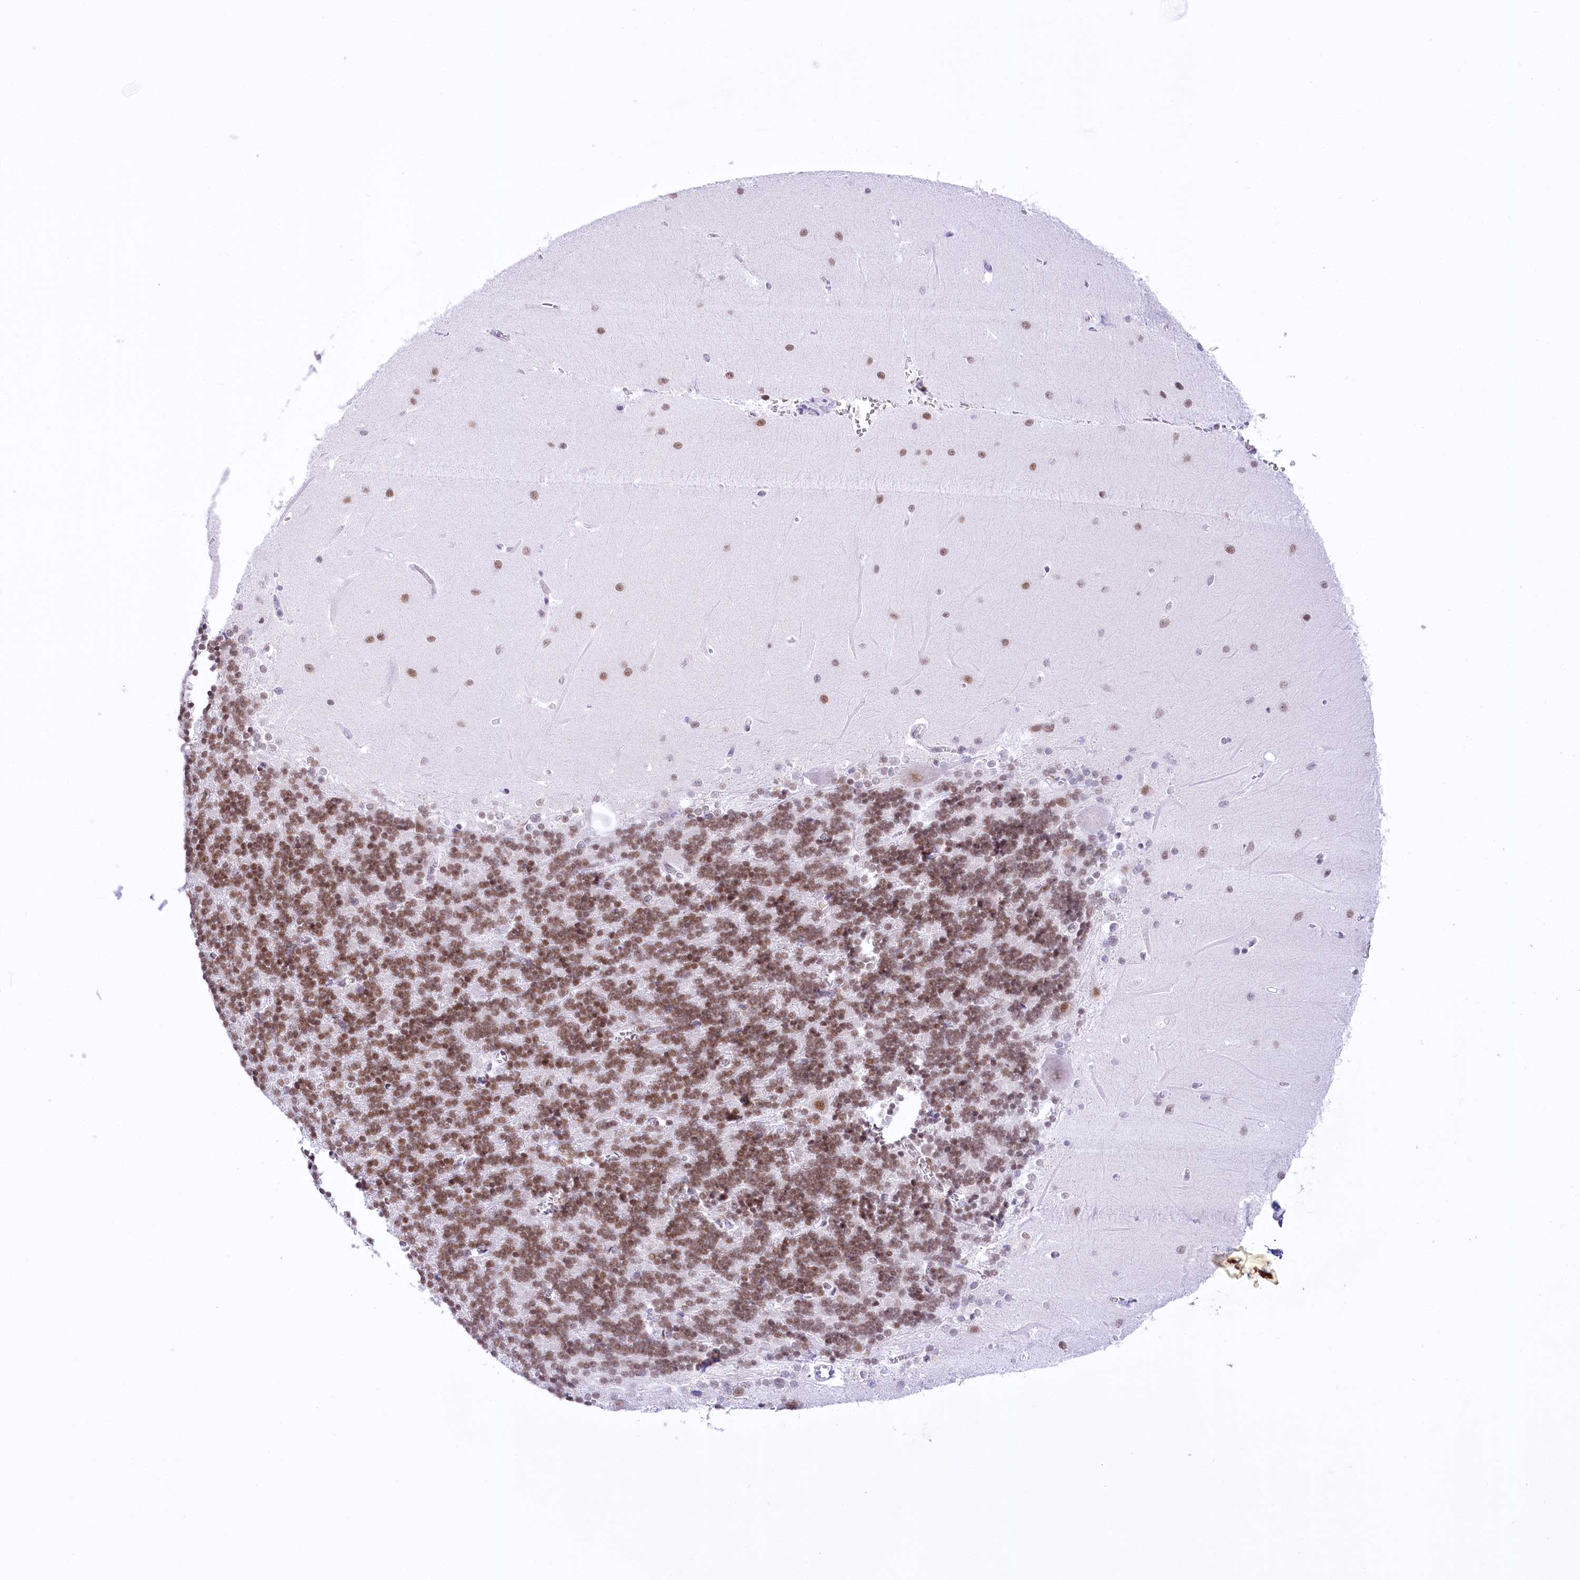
{"staining": {"intensity": "moderate", "quantity": ">75%", "location": "nuclear"}, "tissue": "cerebellum", "cell_type": "Cells in granular layer", "image_type": "normal", "snomed": [{"axis": "morphology", "description": "Normal tissue, NOS"}, {"axis": "topography", "description": "Cerebellum"}], "caption": "Immunohistochemistry staining of unremarkable cerebellum, which reveals medium levels of moderate nuclear expression in about >75% of cells in granular layer indicating moderate nuclear protein expression. The staining was performed using DAB (brown) for protein detection and nuclei were counterstained in hematoxylin (blue).", "gene": "HNRNPA0", "patient": {"sex": "male", "age": 37}}